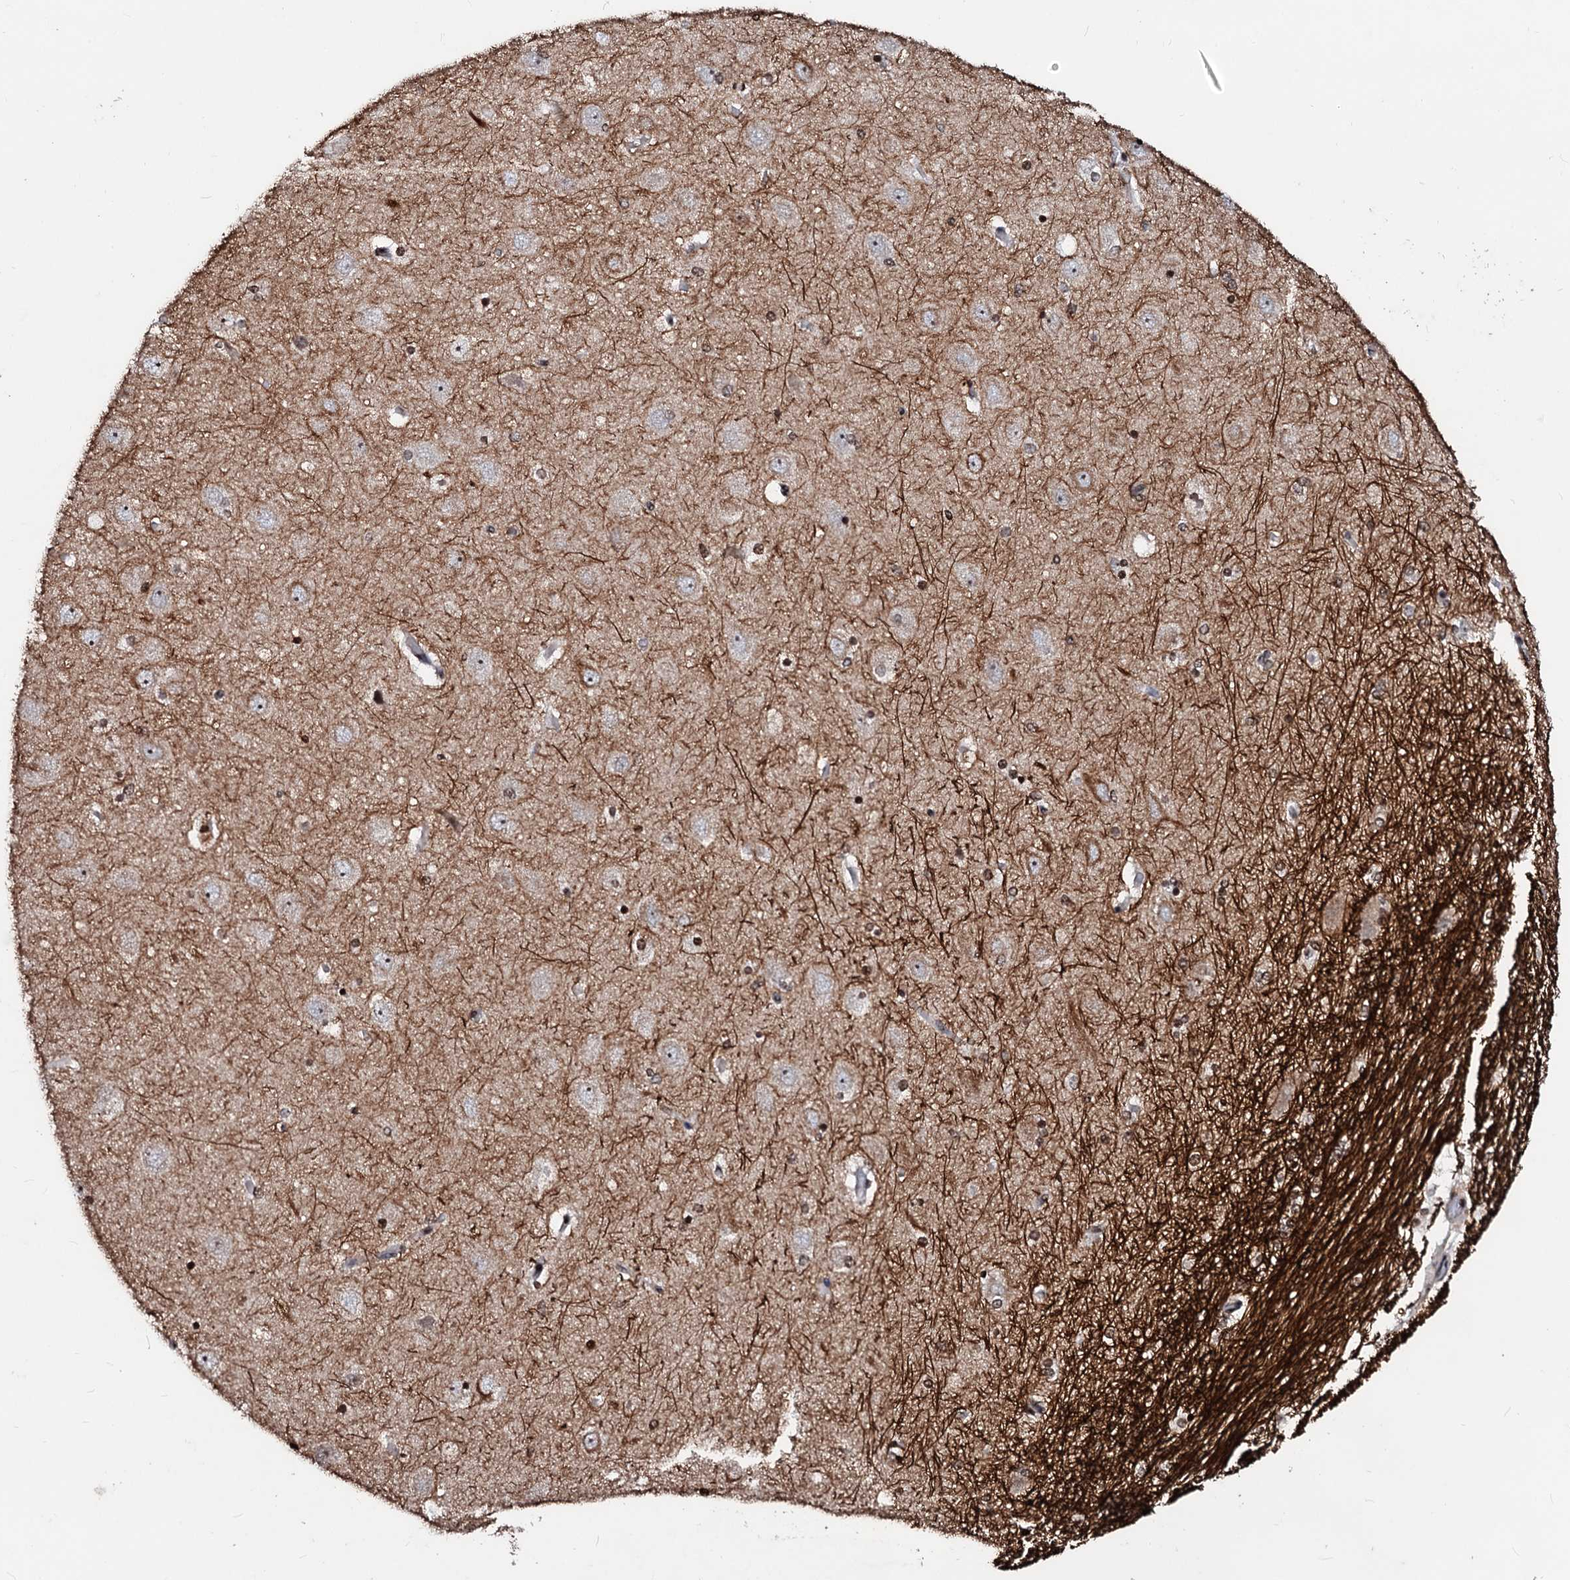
{"staining": {"intensity": "weak", "quantity": "<25%", "location": "nuclear"}, "tissue": "hippocampus", "cell_type": "Glial cells", "image_type": "normal", "snomed": [{"axis": "morphology", "description": "Normal tissue, NOS"}, {"axis": "topography", "description": "Hippocampus"}], "caption": "Human hippocampus stained for a protein using immunohistochemistry (IHC) demonstrates no positivity in glial cells.", "gene": "LSM11", "patient": {"sex": "female", "age": 54}}